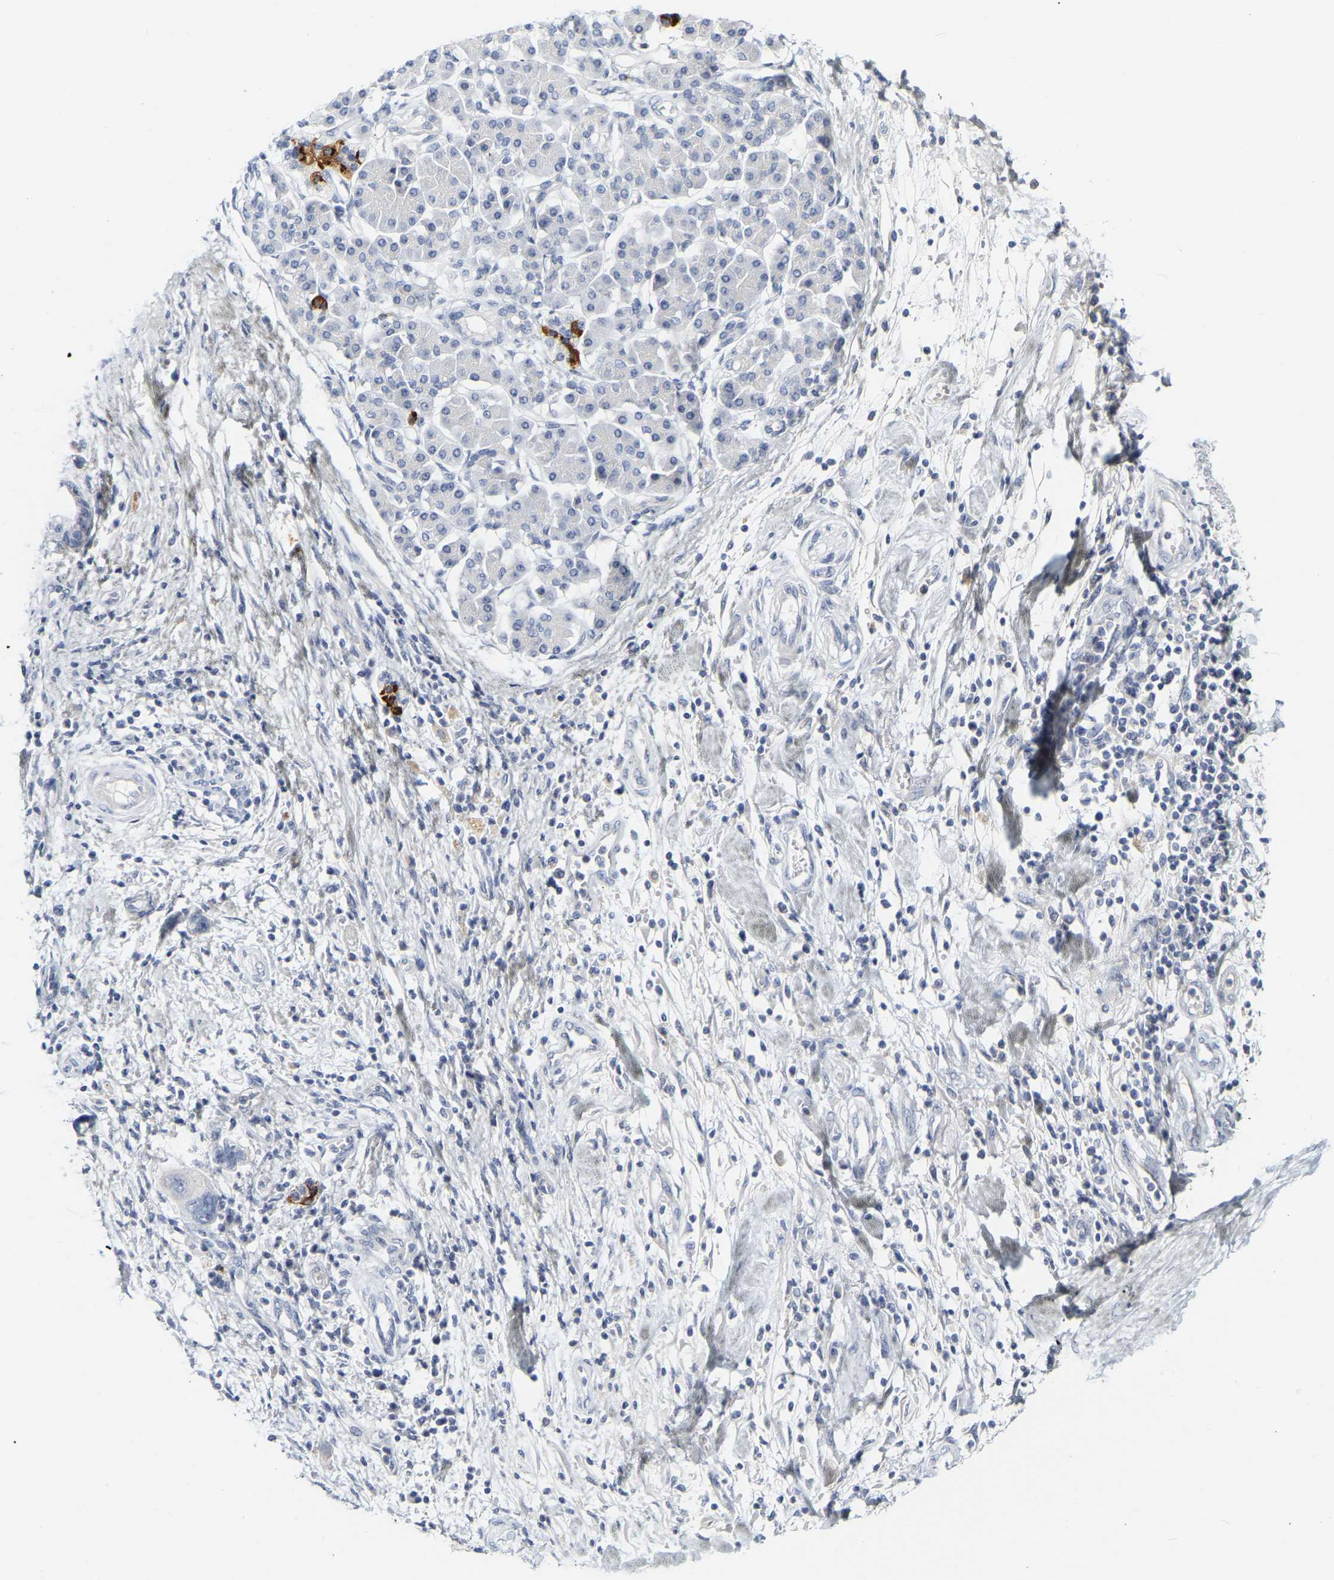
{"staining": {"intensity": "negative", "quantity": "none", "location": "none"}, "tissue": "pancreatic cancer", "cell_type": "Tumor cells", "image_type": "cancer", "snomed": [{"axis": "morphology", "description": "Normal tissue, NOS"}, {"axis": "morphology", "description": "Adenocarcinoma, NOS"}, {"axis": "topography", "description": "Pancreas"}], "caption": "This is an immunohistochemistry histopathology image of pancreatic cancer. There is no expression in tumor cells.", "gene": "GNAS", "patient": {"sex": "female", "age": 71}}